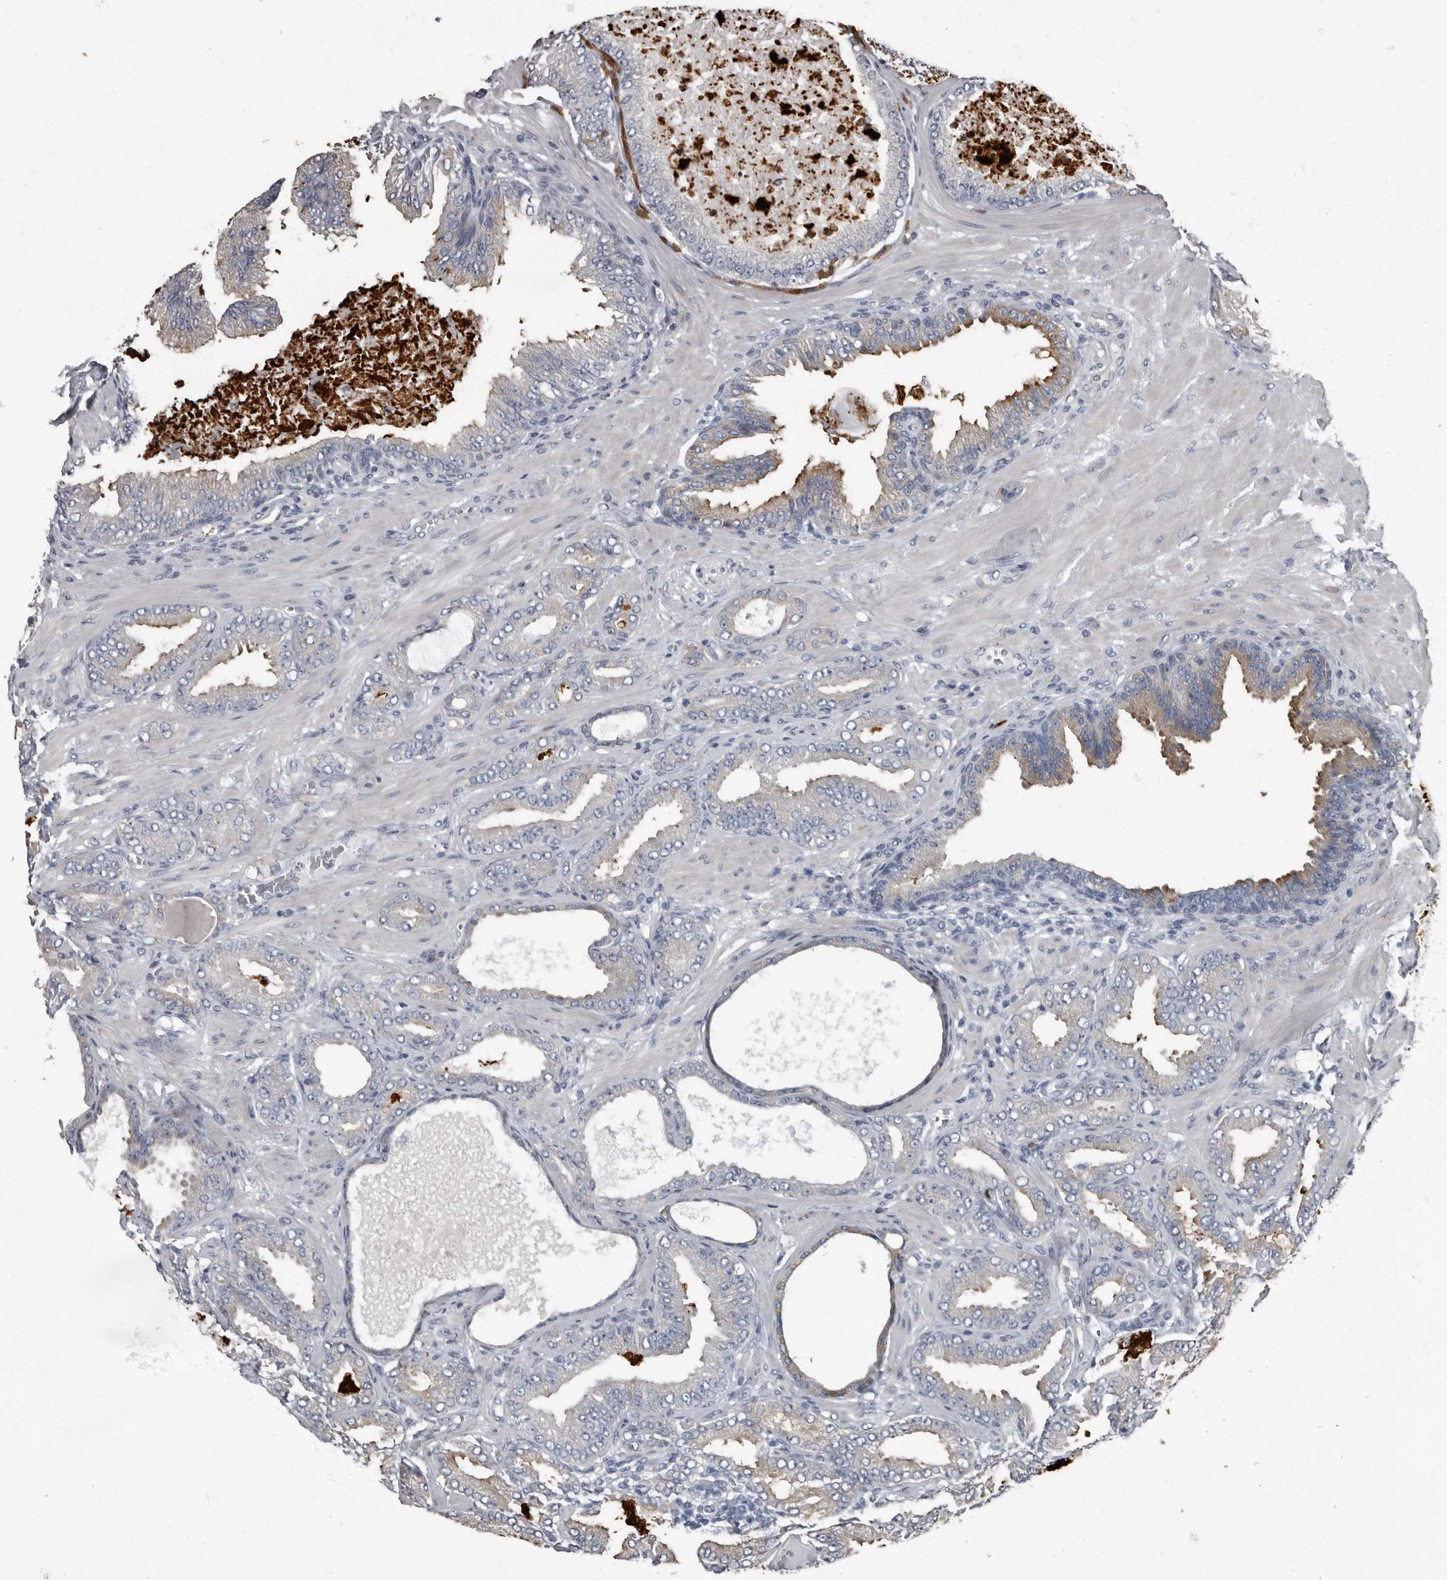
{"staining": {"intensity": "moderate", "quantity": "25%-75%", "location": "cytoplasmic/membranous"}, "tissue": "prostate cancer", "cell_type": "Tumor cells", "image_type": "cancer", "snomed": [{"axis": "morphology", "description": "Adenocarcinoma, Low grade"}, {"axis": "topography", "description": "Prostate"}], "caption": "Protein expression analysis of human prostate cancer reveals moderate cytoplasmic/membranous staining in about 25%-75% of tumor cells.", "gene": "TPD52L1", "patient": {"sex": "male", "age": 63}}